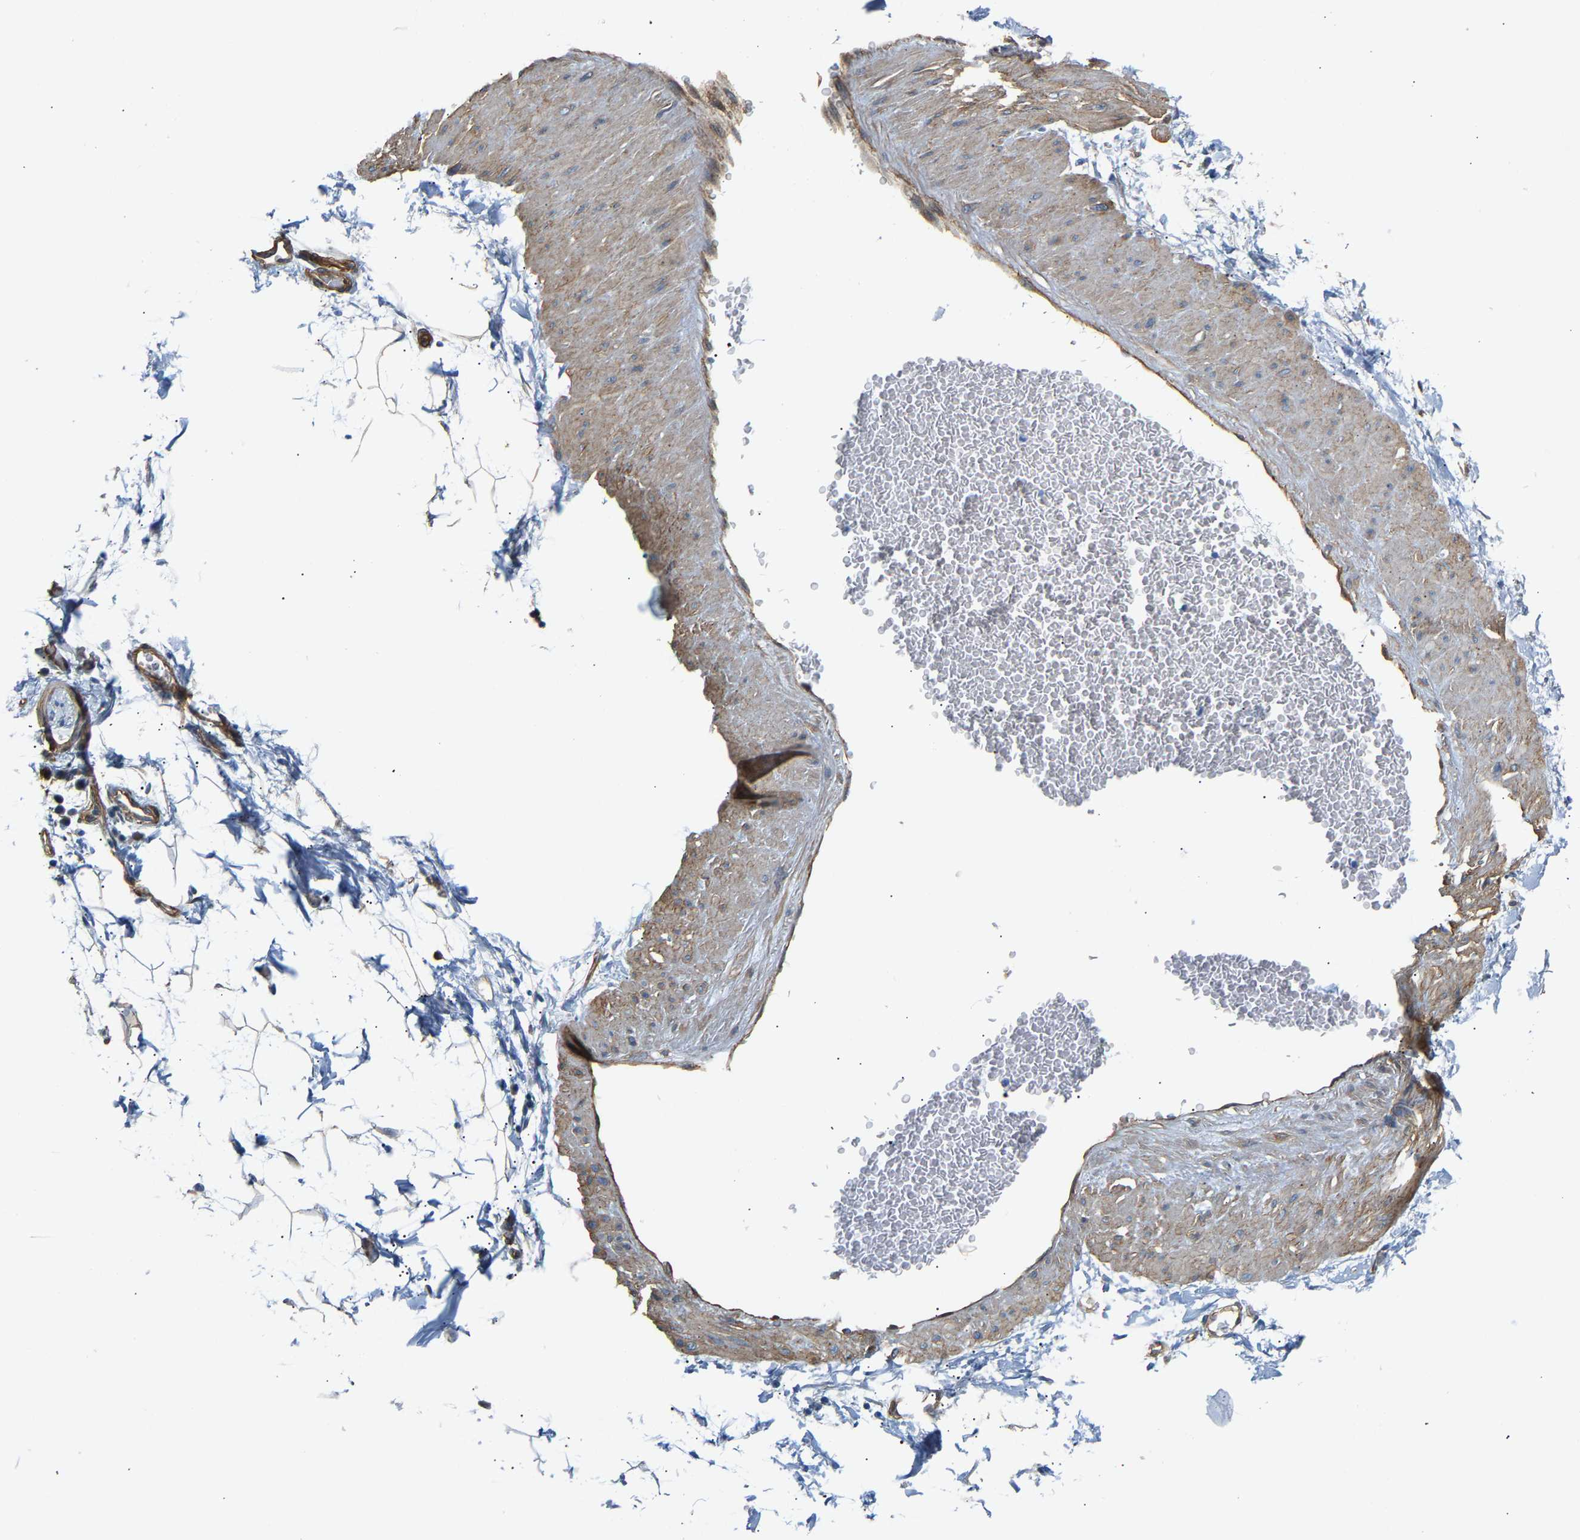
{"staining": {"intensity": "weak", "quantity": ">75%", "location": "cytoplasmic/membranous"}, "tissue": "adipose tissue", "cell_type": "Adipocytes", "image_type": "normal", "snomed": [{"axis": "morphology", "description": "Normal tissue, NOS"}, {"axis": "topography", "description": "Soft tissue"}], "caption": "Protein staining of unremarkable adipose tissue displays weak cytoplasmic/membranous expression in about >75% of adipocytes. (Stains: DAB in brown, nuclei in blue, Microscopy: brightfield microscopy at high magnification).", "gene": "PAWR", "patient": {"sex": "male", "age": 72}}